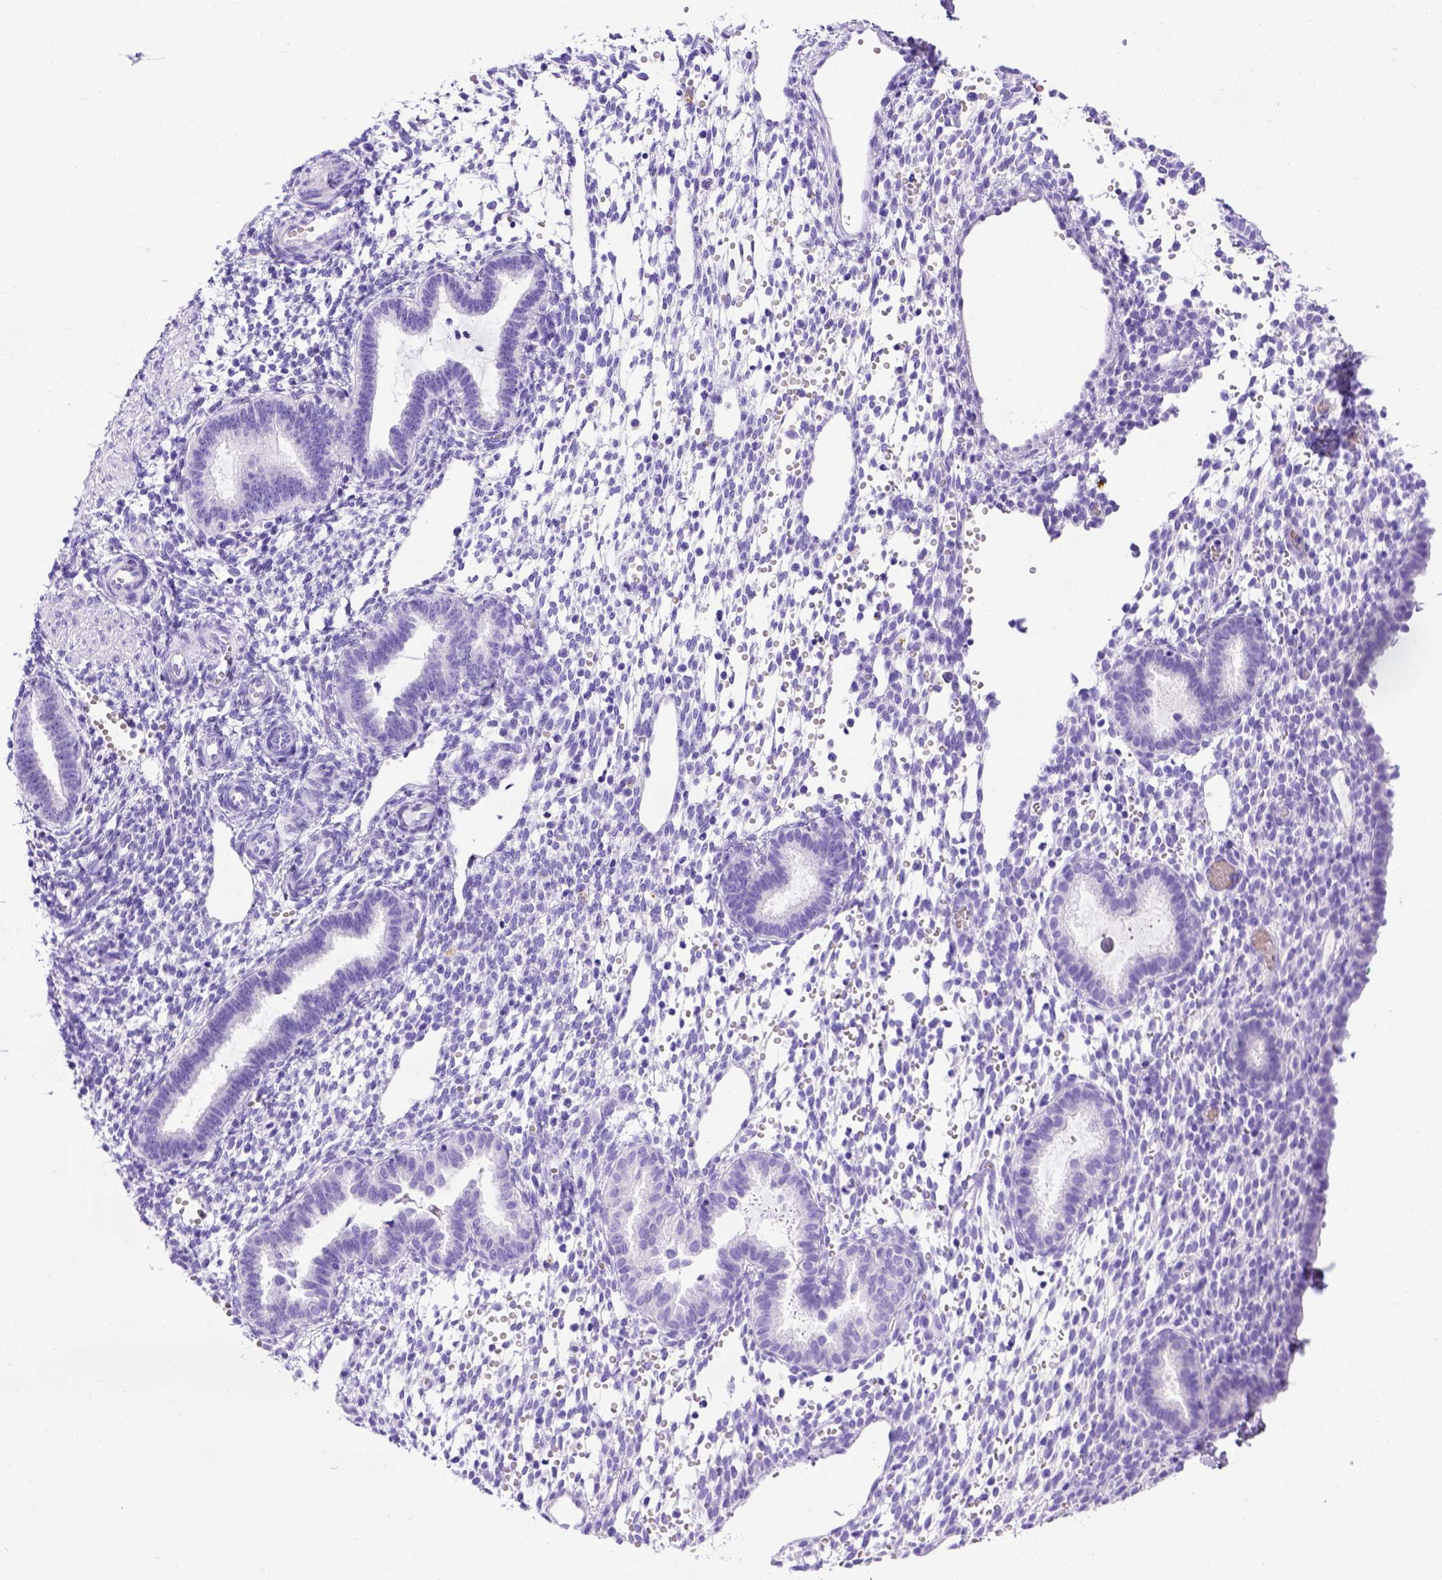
{"staining": {"intensity": "negative", "quantity": "none", "location": "none"}, "tissue": "endometrium", "cell_type": "Cells in endometrial stroma", "image_type": "normal", "snomed": [{"axis": "morphology", "description": "Normal tissue, NOS"}, {"axis": "topography", "description": "Endometrium"}], "caption": "The photomicrograph demonstrates no significant staining in cells in endometrial stroma of endometrium.", "gene": "MEOX2", "patient": {"sex": "female", "age": 36}}